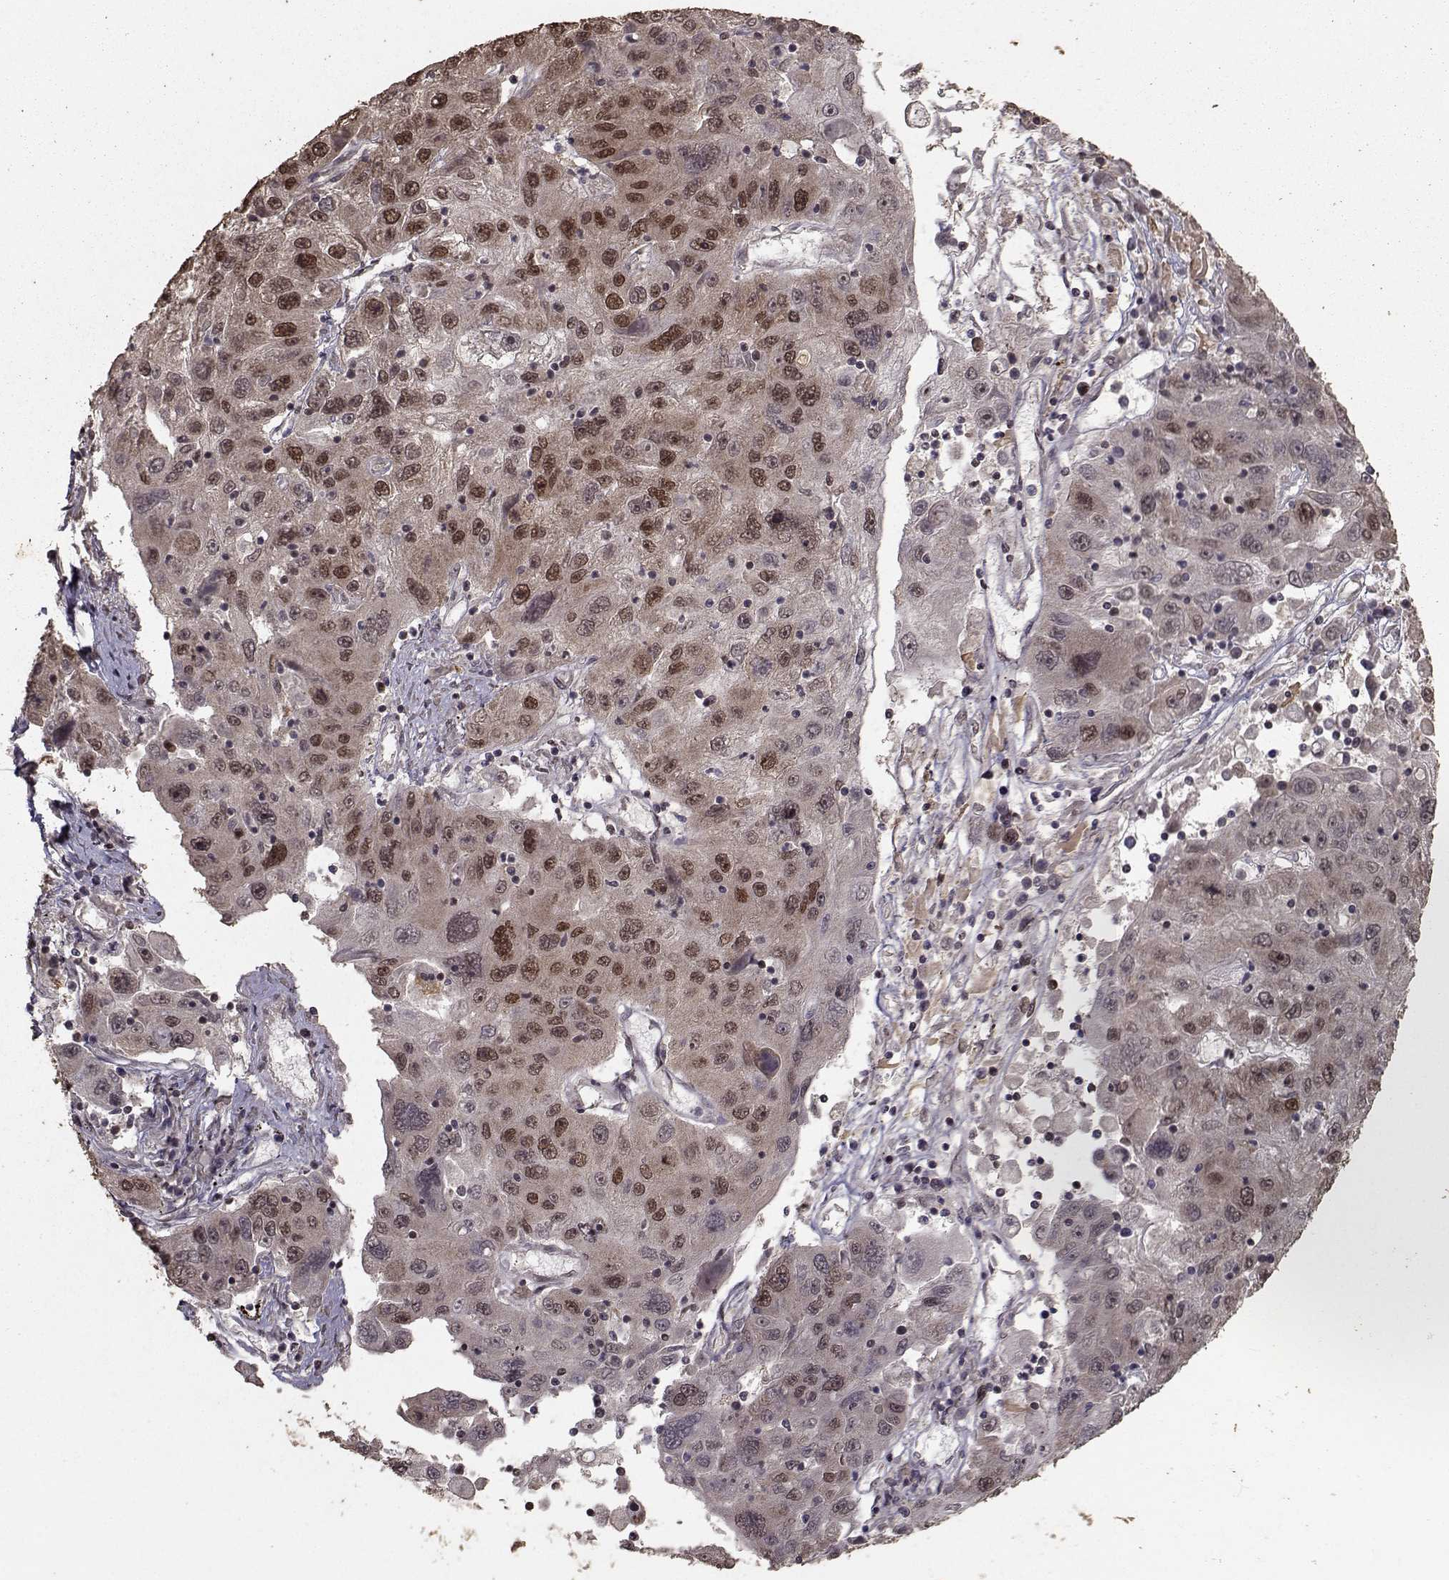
{"staining": {"intensity": "strong", "quantity": "25%-75%", "location": "cytoplasmic/membranous,nuclear"}, "tissue": "stomach cancer", "cell_type": "Tumor cells", "image_type": "cancer", "snomed": [{"axis": "morphology", "description": "Adenocarcinoma, NOS"}, {"axis": "topography", "description": "Stomach"}], "caption": "High-power microscopy captured an immunohistochemistry photomicrograph of stomach cancer, revealing strong cytoplasmic/membranous and nuclear positivity in approximately 25%-75% of tumor cells.", "gene": "SF1", "patient": {"sex": "male", "age": 56}}